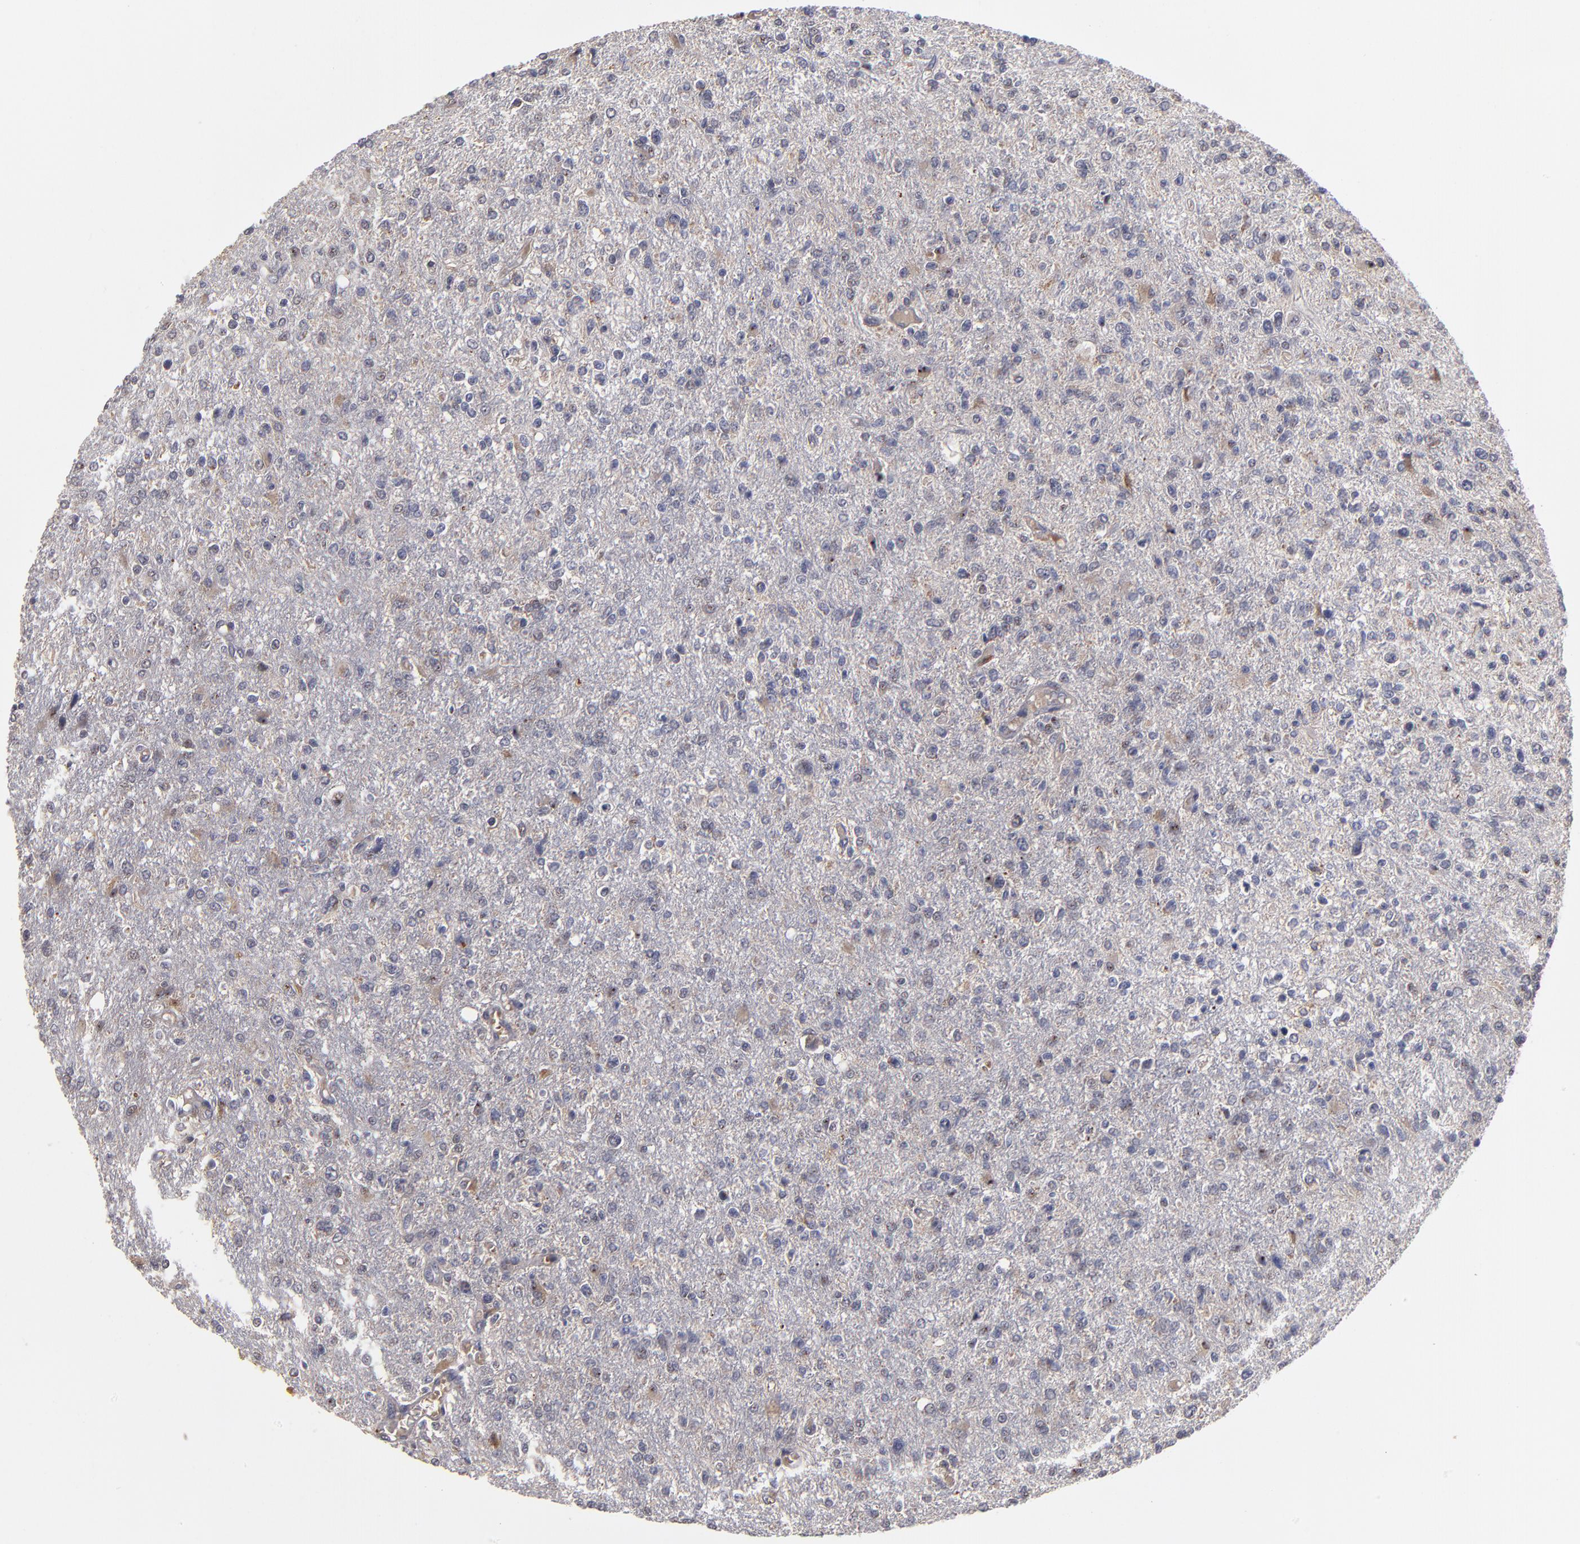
{"staining": {"intensity": "weak", "quantity": "<25%", "location": "cytoplasmic/membranous"}, "tissue": "glioma", "cell_type": "Tumor cells", "image_type": "cancer", "snomed": [{"axis": "morphology", "description": "Glioma, malignant, High grade"}, {"axis": "topography", "description": "Cerebral cortex"}], "caption": "Micrograph shows no protein expression in tumor cells of glioma tissue.", "gene": "EXD2", "patient": {"sex": "male", "age": 76}}